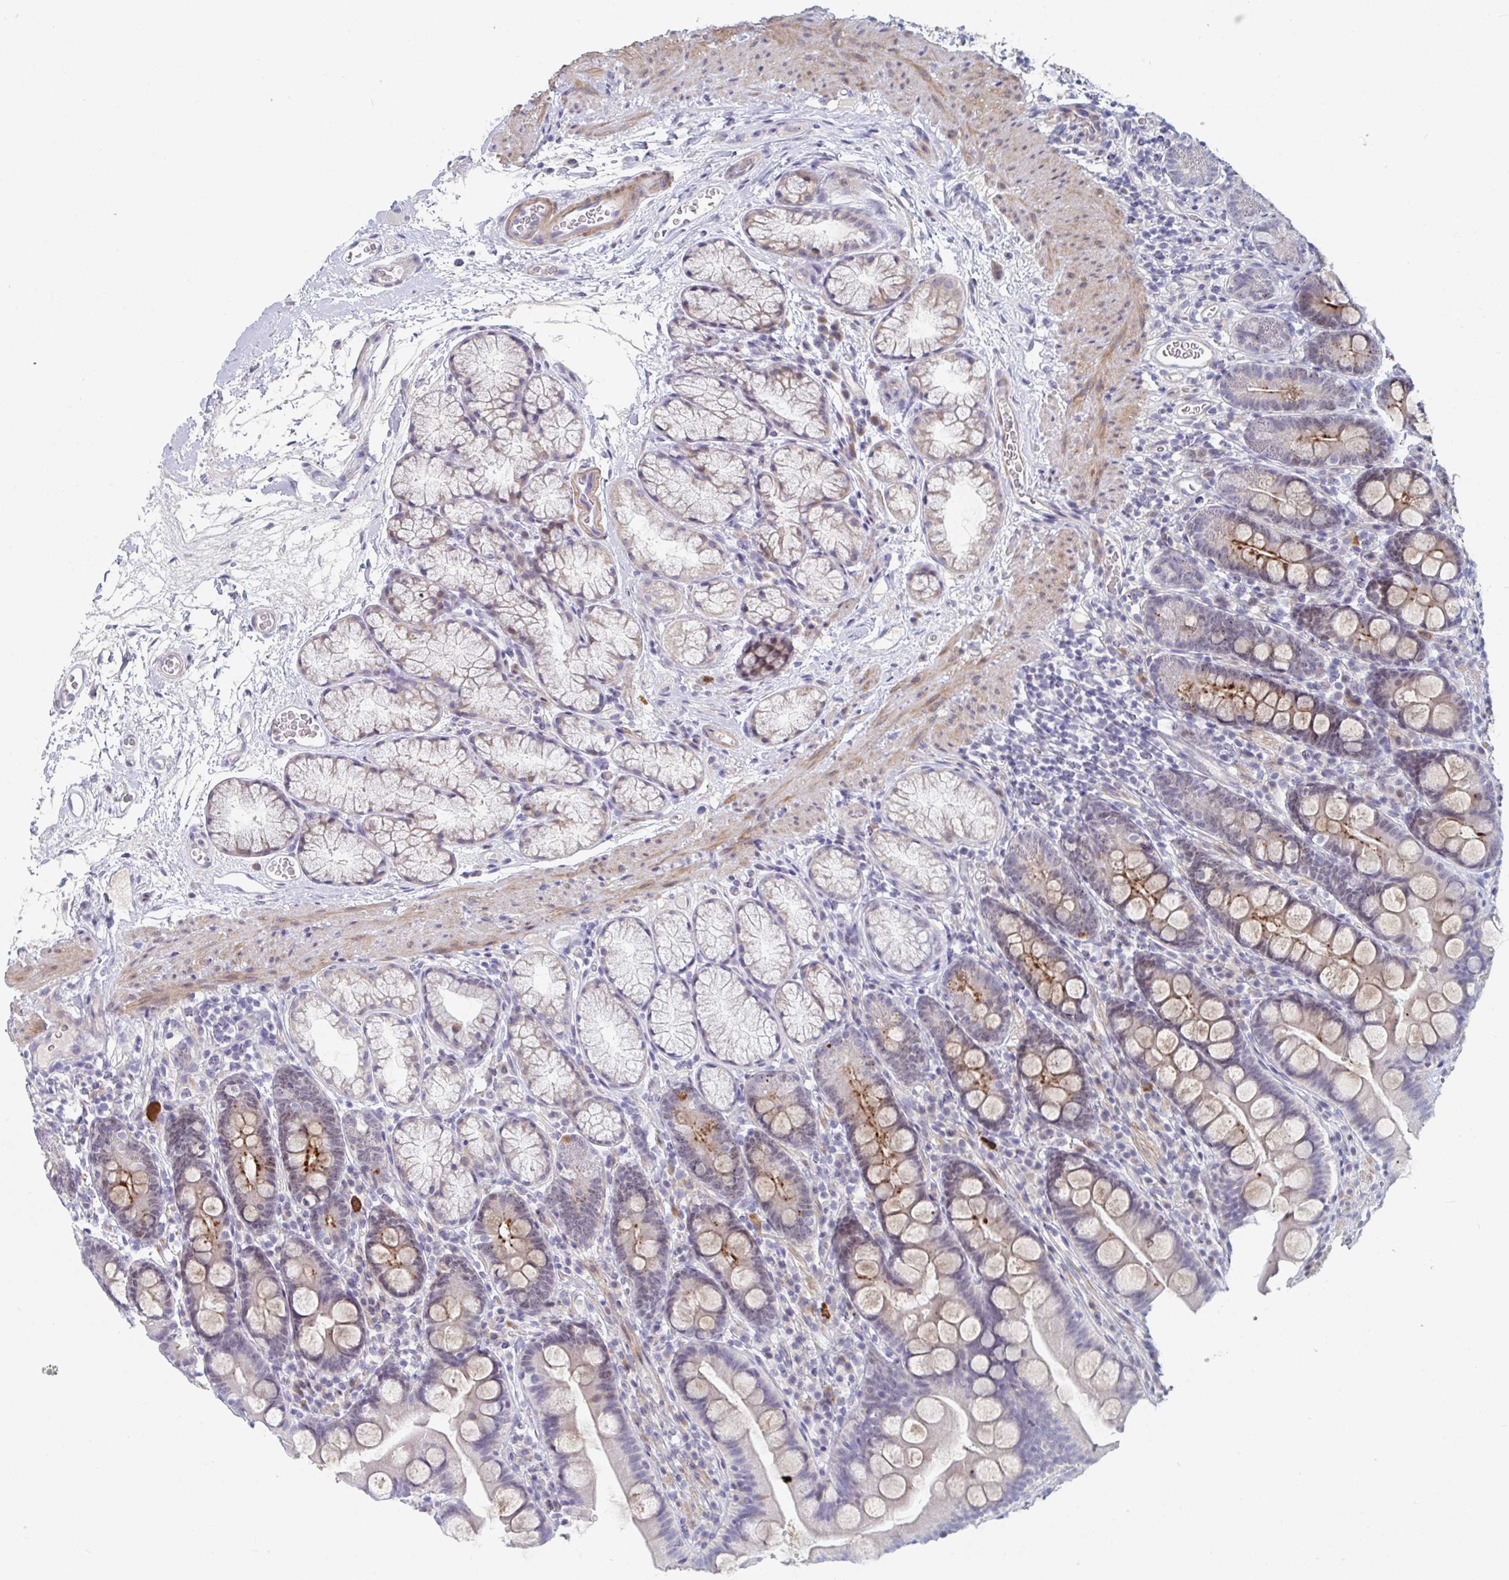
{"staining": {"intensity": "strong", "quantity": "25%-75%", "location": "cytoplasmic/membranous"}, "tissue": "duodenum", "cell_type": "Glandular cells", "image_type": "normal", "snomed": [{"axis": "morphology", "description": "Normal tissue, NOS"}, {"axis": "topography", "description": "Duodenum"}], "caption": "Duodenum was stained to show a protein in brown. There is high levels of strong cytoplasmic/membranous expression in about 25%-75% of glandular cells. The protein of interest is shown in brown color, while the nuclei are stained blue.", "gene": "CENPT", "patient": {"sex": "female", "age": 67}}